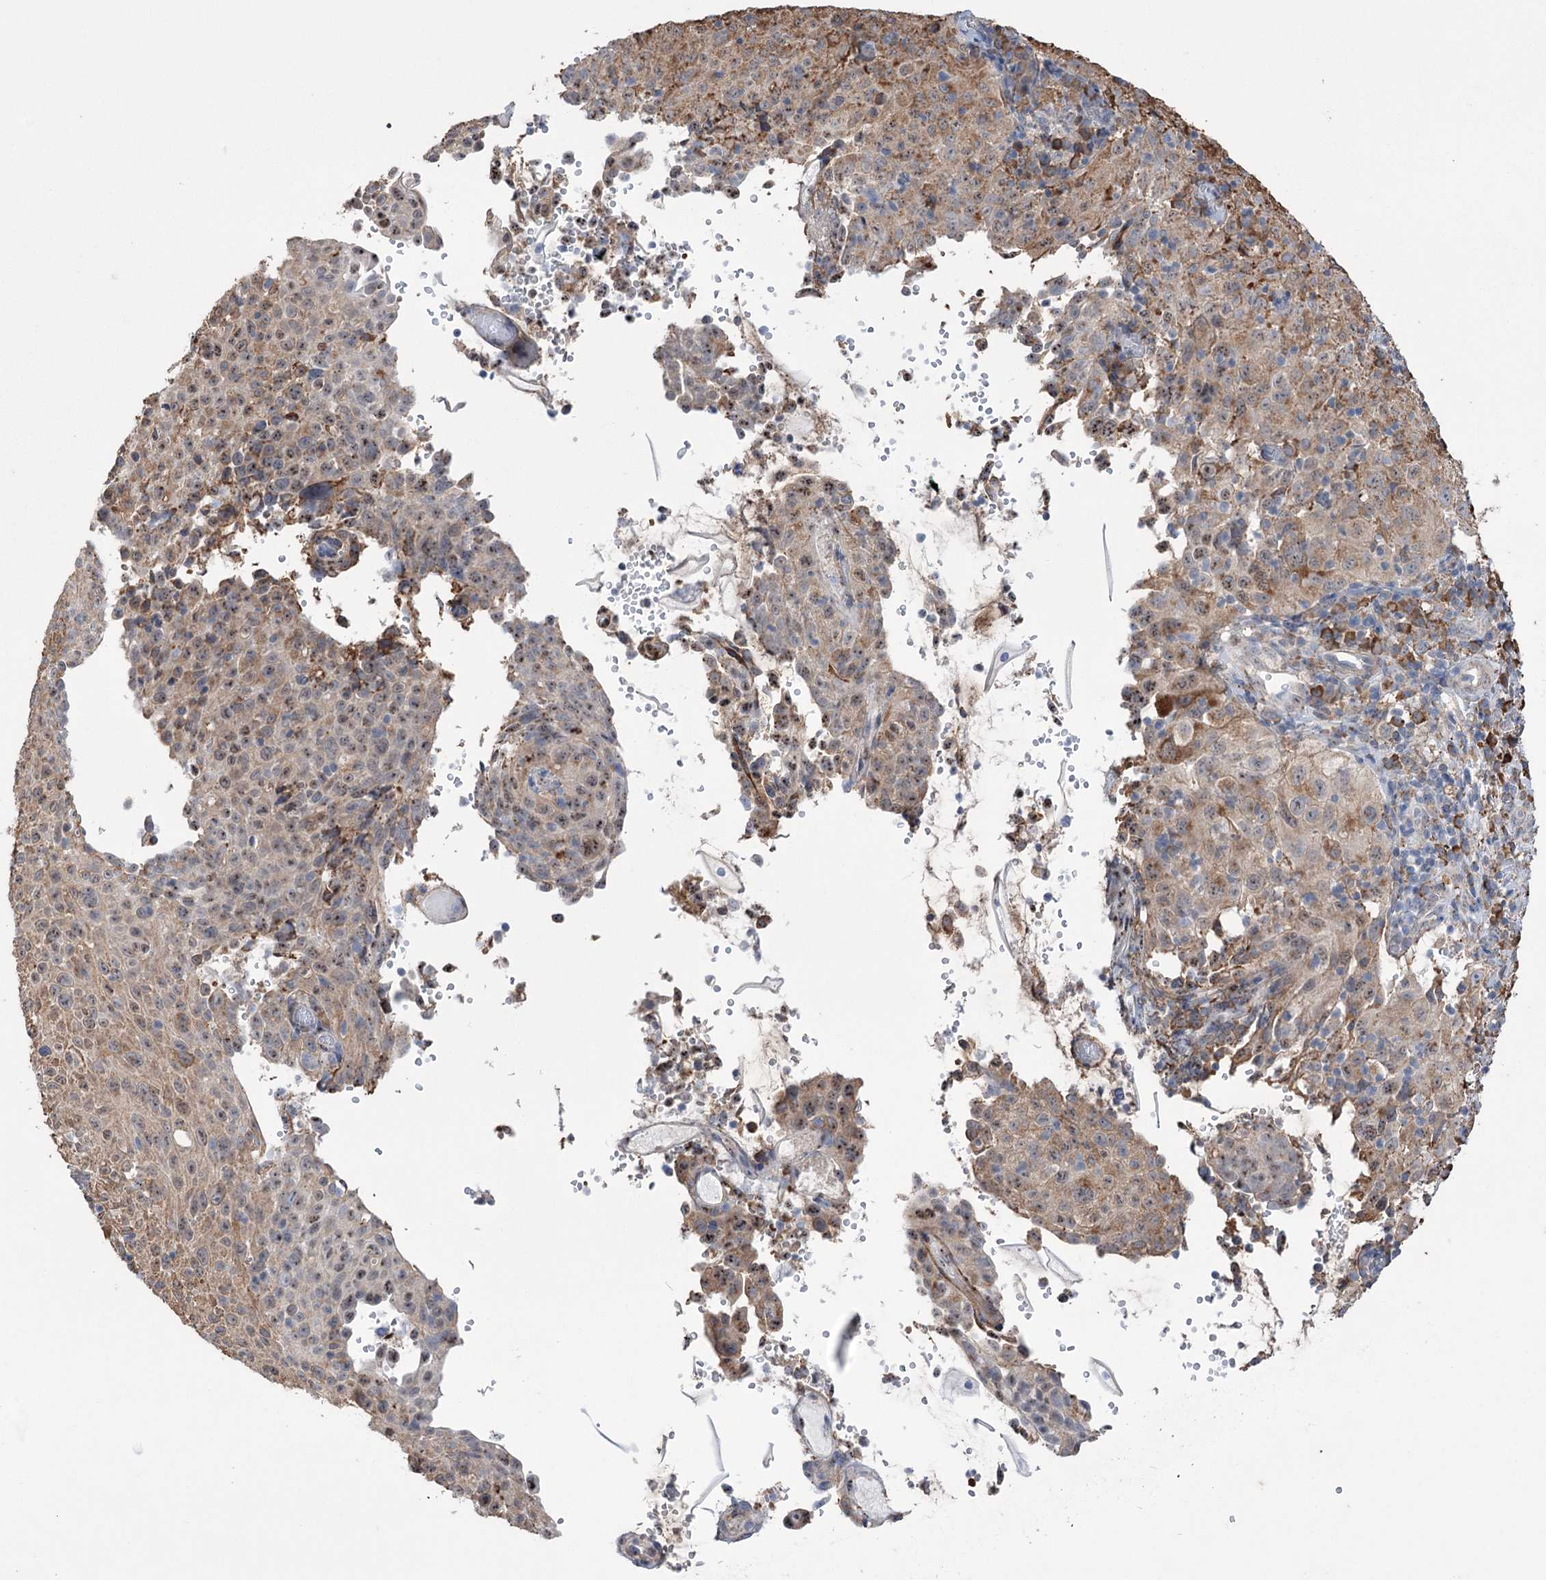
{"staining": {"intensity": "moderate", "quantity": ">75%", "location": "cytoplasmic/membranous,nuclear"}, "tissue": "cervical cancer", "cell_type": "Tumor cells", "image_type": "cancer", "snomed": [{"axis": "morphology", "description": "Squamous cell carcinoma, NOS"}, {"axis": "topography", "description": "Cervix"}], "caption": "Immunohistochemistry image of cervical cancer stained for a protein (brown), which shows medium levels of moderate cytoplasmic/membranous and nuclear expression in approximately >75% of tumor cells.", "gene": "TRIM71", "patient": {"sex": "female", "age": 31}}